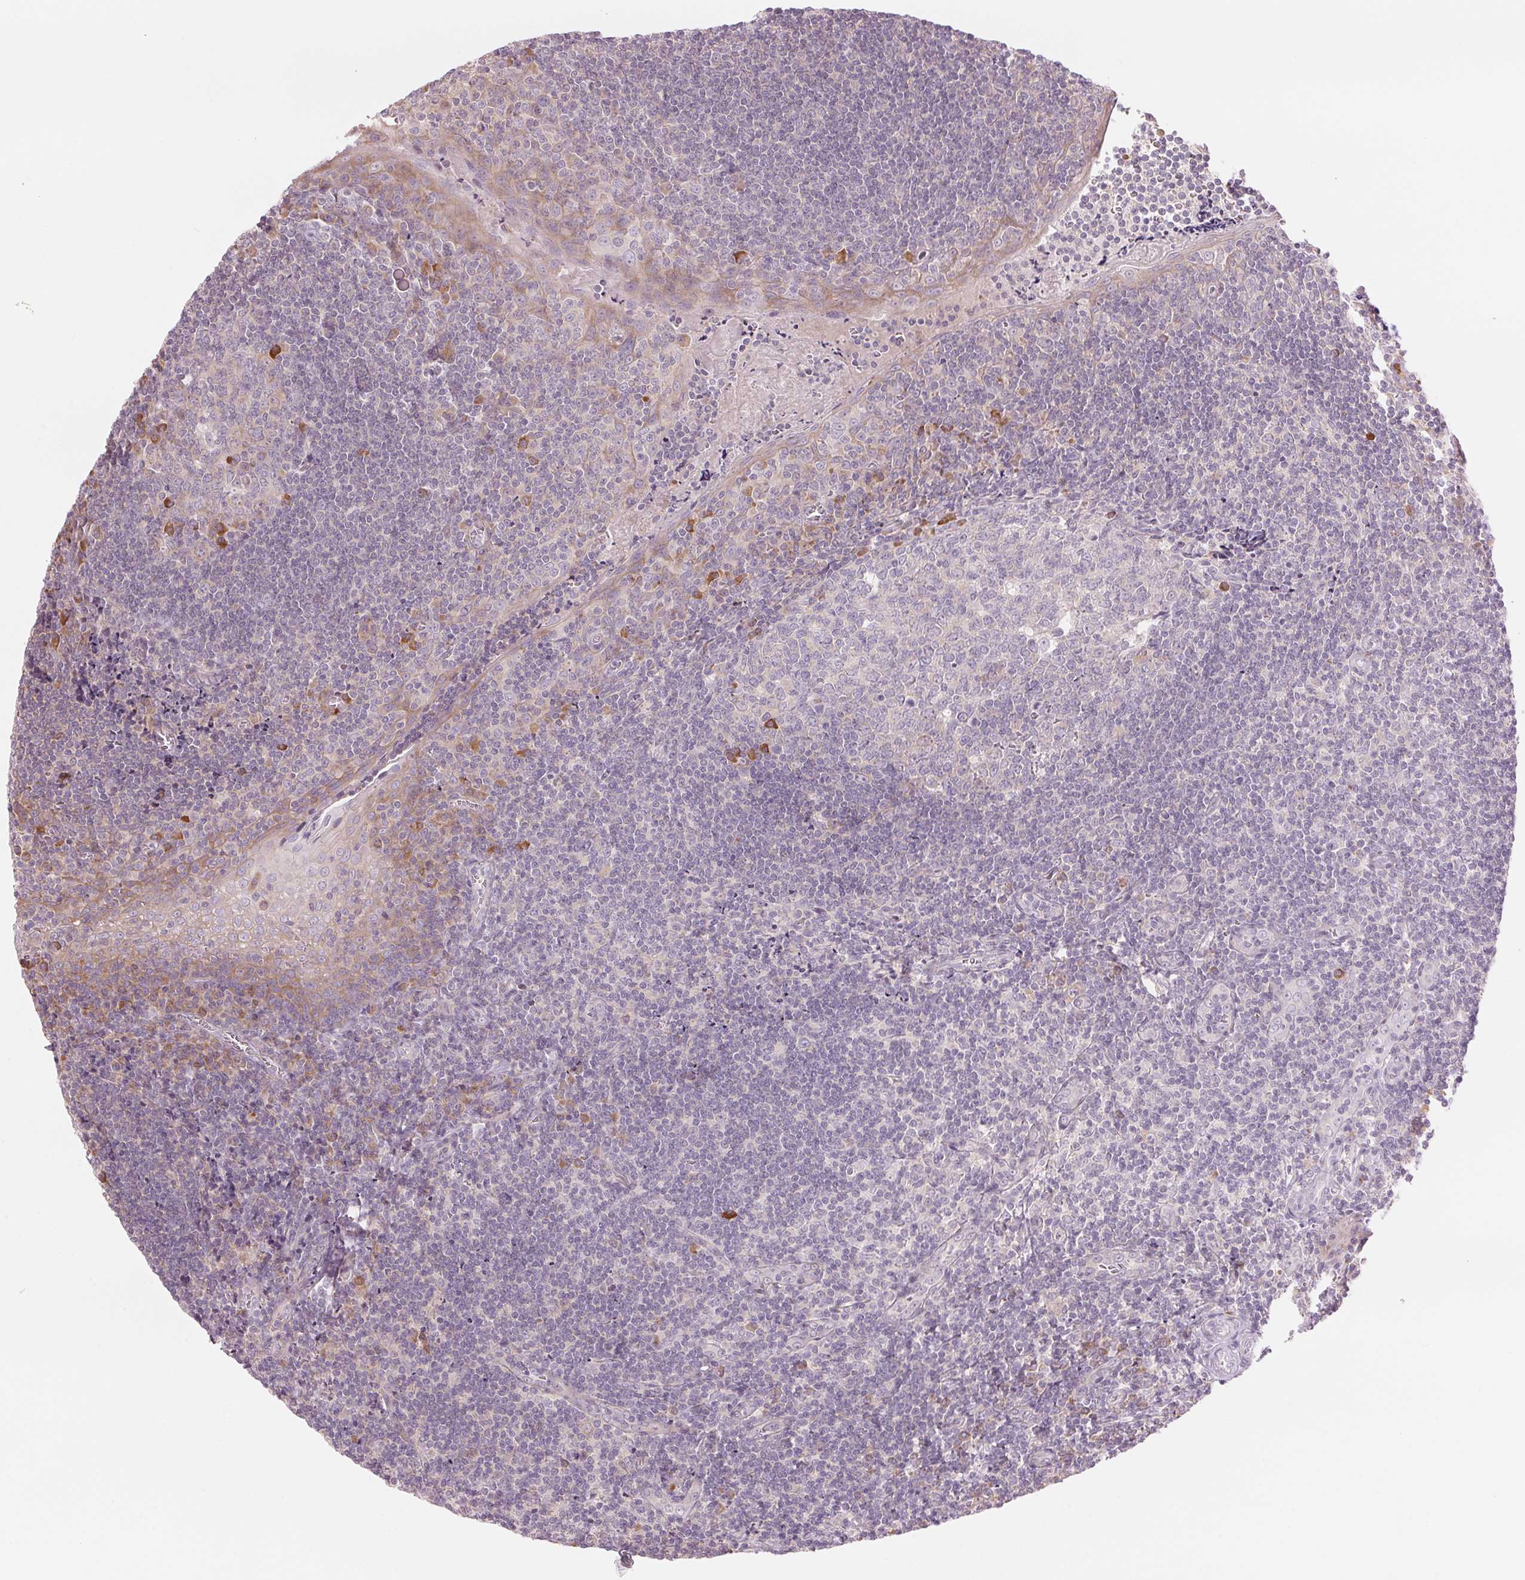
{"staining": {"intensity": "negative", "quantity": "none", "location": "none"}, "tissue": "tonsil", "cell_type": "Germinal center cells", "image_type": "normal", "snomed": [{"axis": "morphology", "description": "Normal tissue, NOS"}, {"axis": "morphology", "description": "Inflammation, NOS"}, {"axis": "topography", "description": "Tonsil"}], "caption": "Tonsil stained for a protein using immunohistochemistry reveals no positivity germinal center cells.", "gene": "GNMT", "patient": {"sex": "female", "age": 31}}